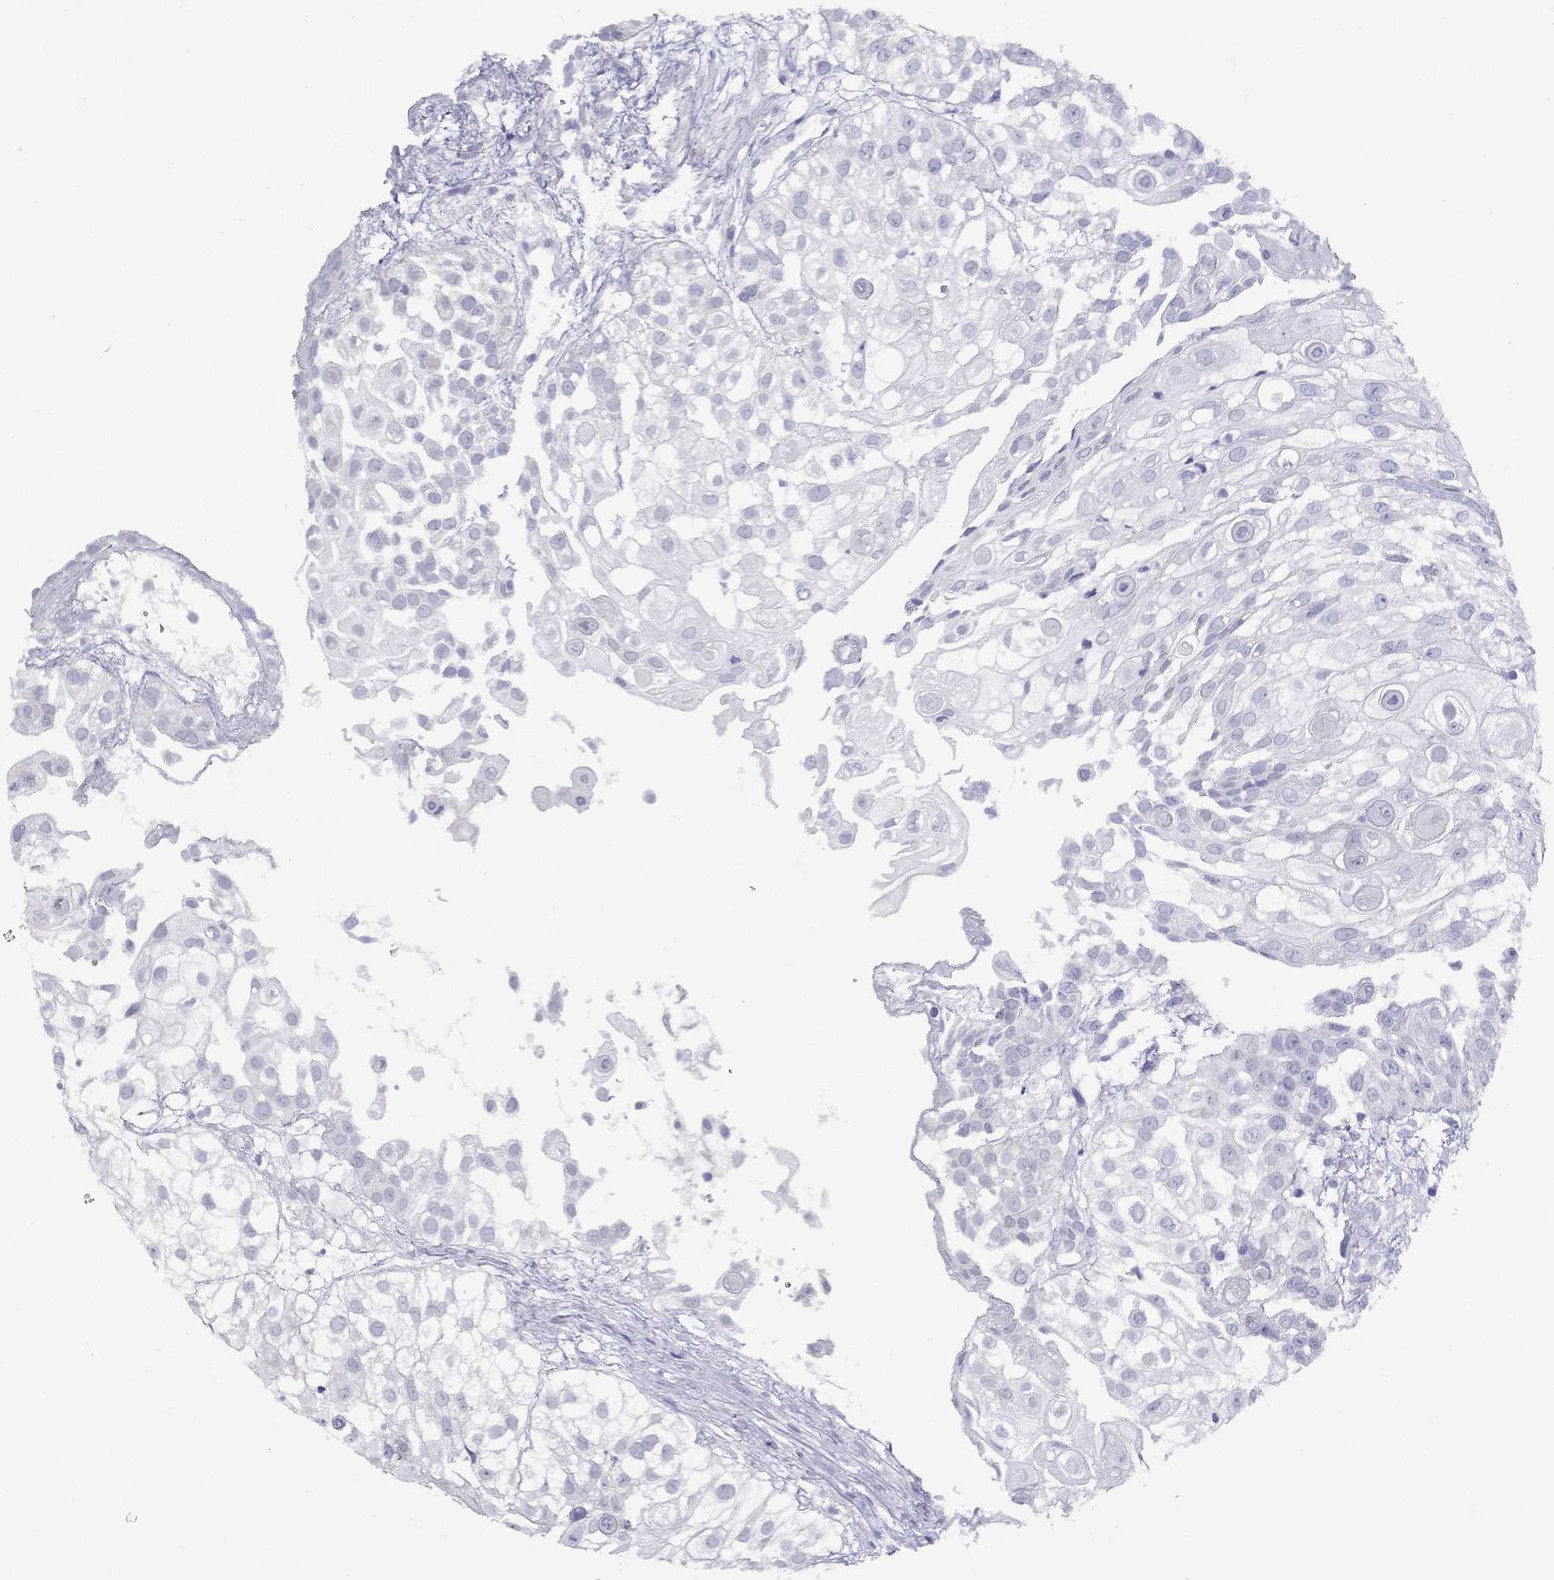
{"staining": {"intensity": "negative", "quantity": "none", "location": "none"}, "tissue": "urothelial cancer", "cell_type": "Tumor cells", "image_type": "cancer", "snomed": [{"axis": "morphology", "description": "Urothelial carcinoma, High grade"}, {"axis": "topography", "description": "Urinary bladder"}], "caption": "Tumor cells are negative for protein expression in human high-grade urothelial carcinoma.", "gene": "CPNE4", "patient": {"sex": "female", "age": 79}}